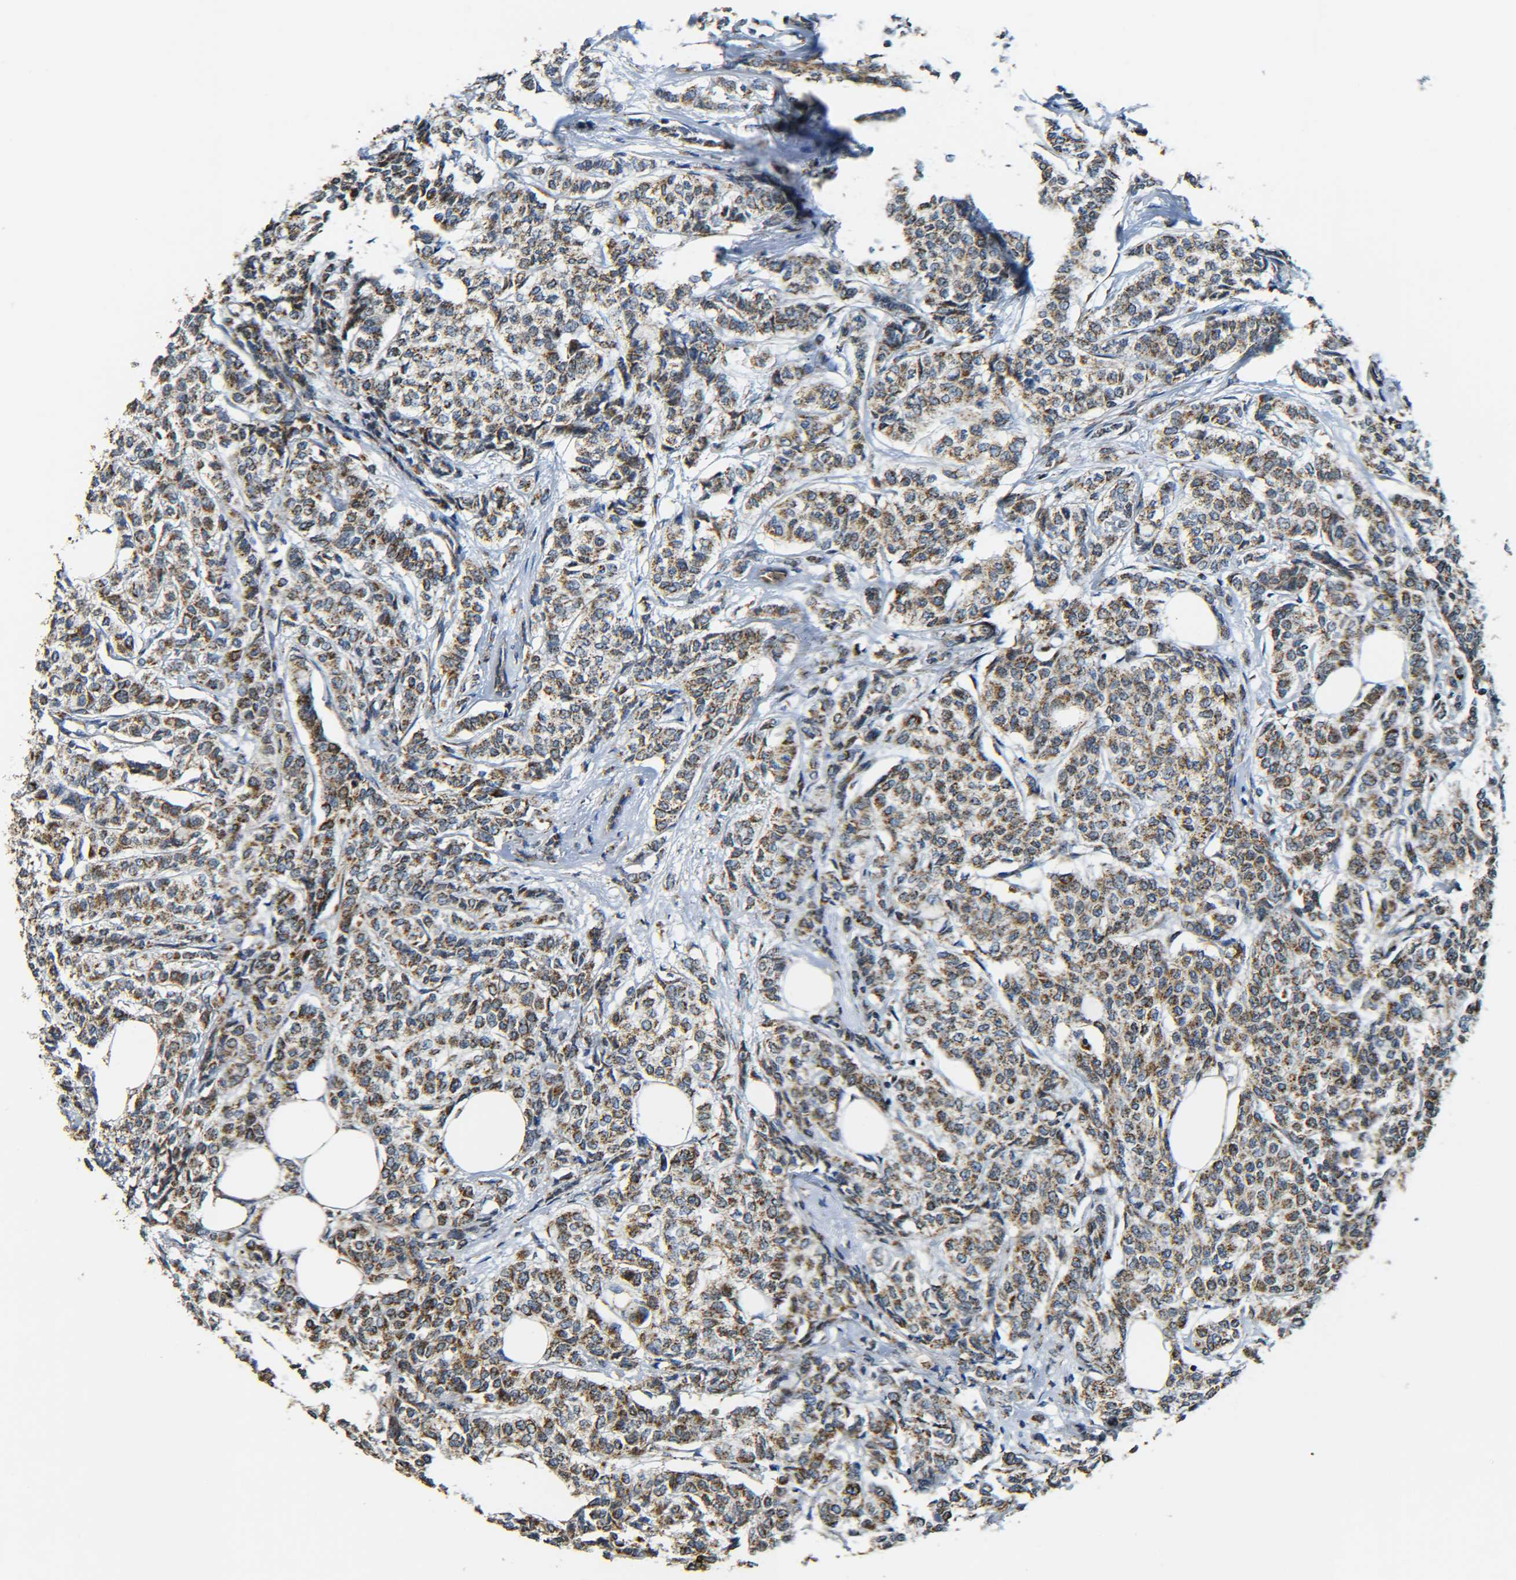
{"staining": {"intensity": "moderate", "quantity": ">75%", "location": "cytoplasmic/membranous"}, "tissue": "breast cancer", "cell_type": "Tumor cells", "image_type": "cancer", "snomed": [{"axis": "morphology", "description": "Lobular carcinoma"}, {"axis": "topography", "description": "Breast"}], "caption": "Lobular carcinoma (breast) was stained to show a protein in brown. There is medium levels of moderate cytoplasmic/membranous expression in approximately >75% of tumor cells.", "gene": "NR3C2", "patient": {"sex": "female", "age": 60}}